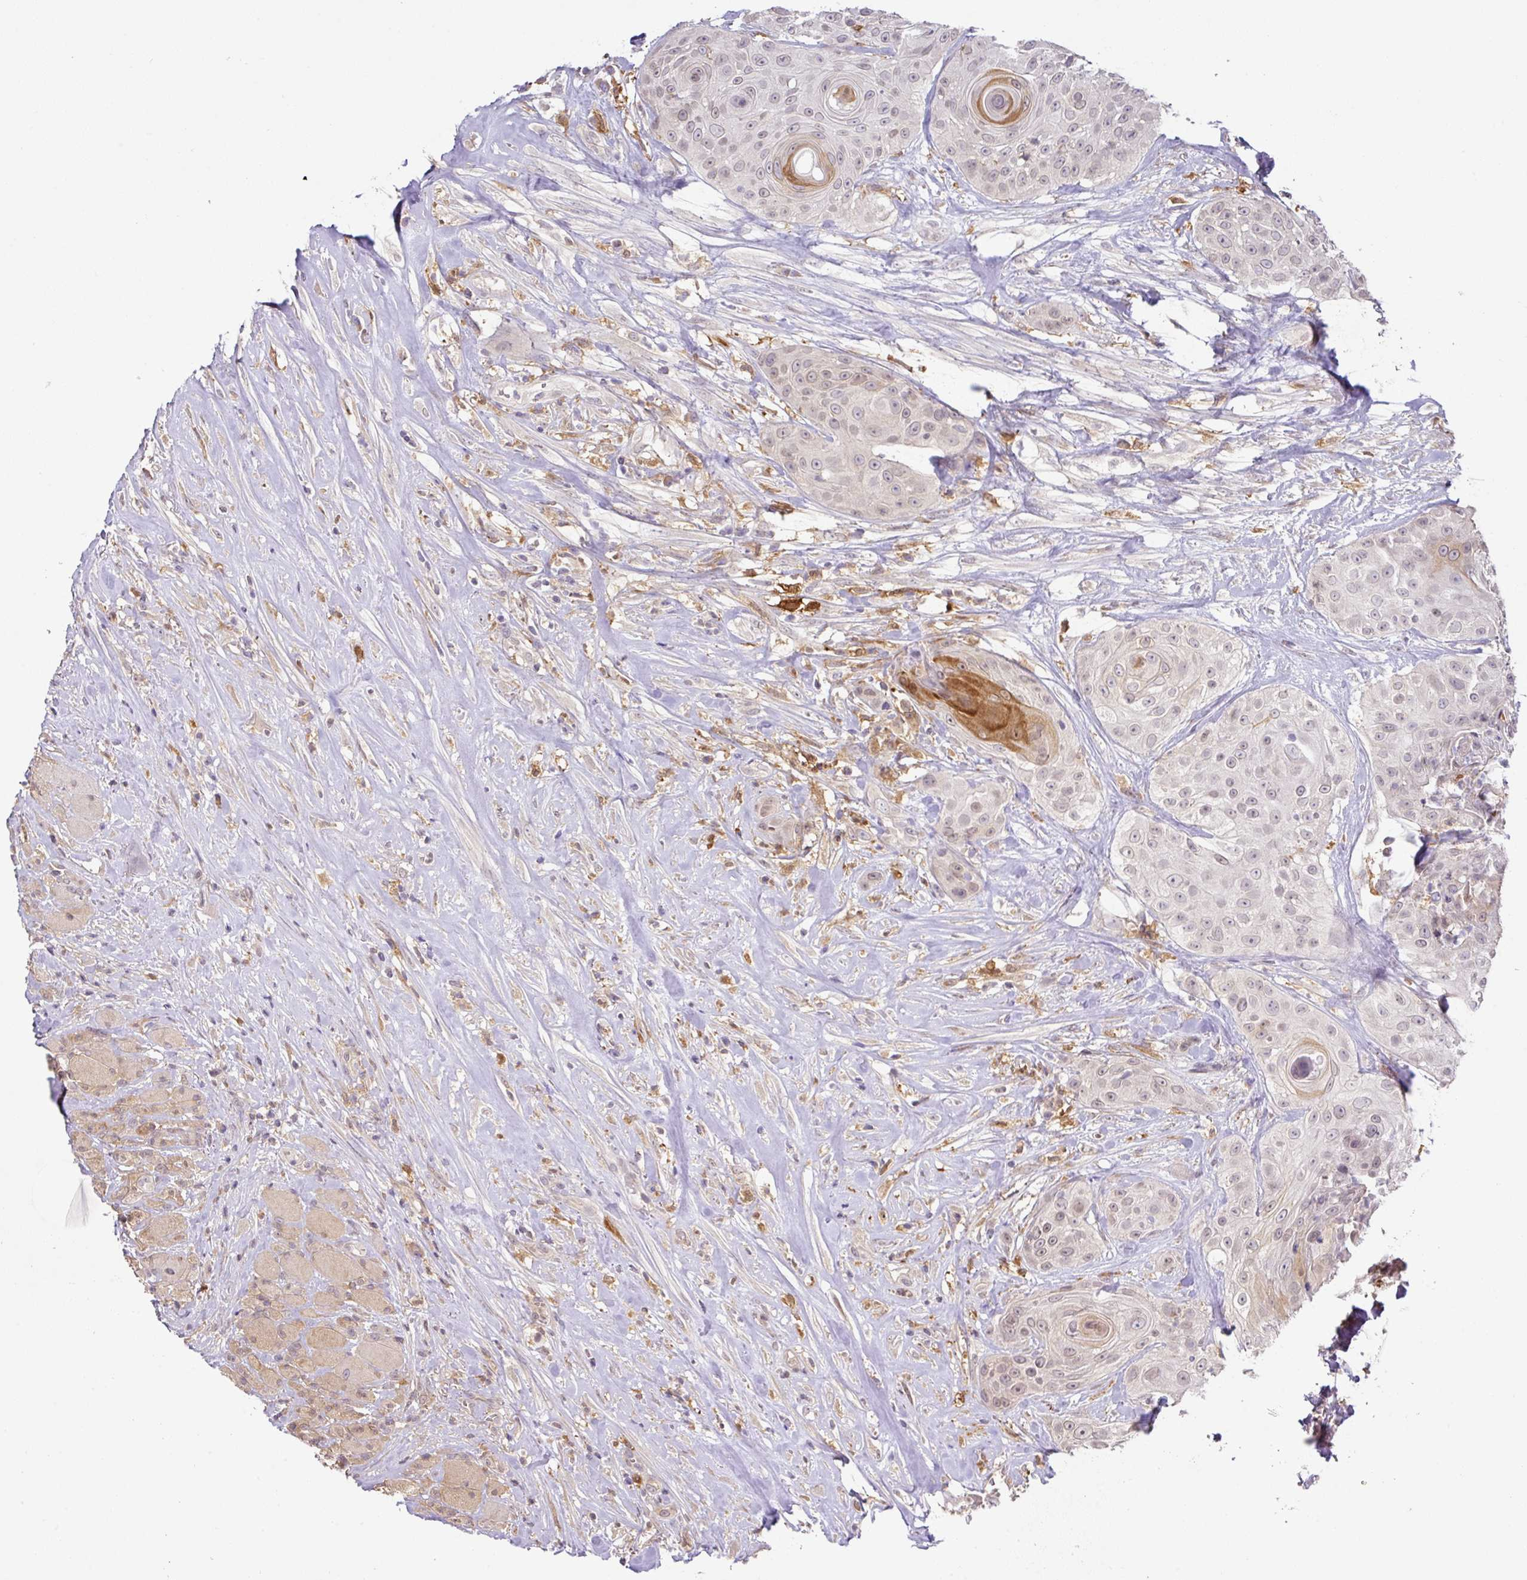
{"staining": {"intensity": "weak", "quantity": "<25%", "location": "nuclear"}, "tissue": "head and neck cancer", "cell_type": "Tumor cells", "image_type": "cancer", "snomed": [{"axis": "morphology", "description": "Squamous cell carcinoma, NOS"}, {"axis": "topography", "description": "Head-Neck"}], "caption": "A high-resolution micrograph shows immunohistochemistry staining of squamous cell carcinoma (head and neck), which reveals no significant positivity in tumor cells. Brightfield microscopy of immunohistochemistry (IHC) stained with DAB (3,3'-diaminobenzidine) (brown) and hematoxylin (blue), captured at high magnification.", "gene": "GCNT7", "patient": {"sex": "male", "age": 83}}